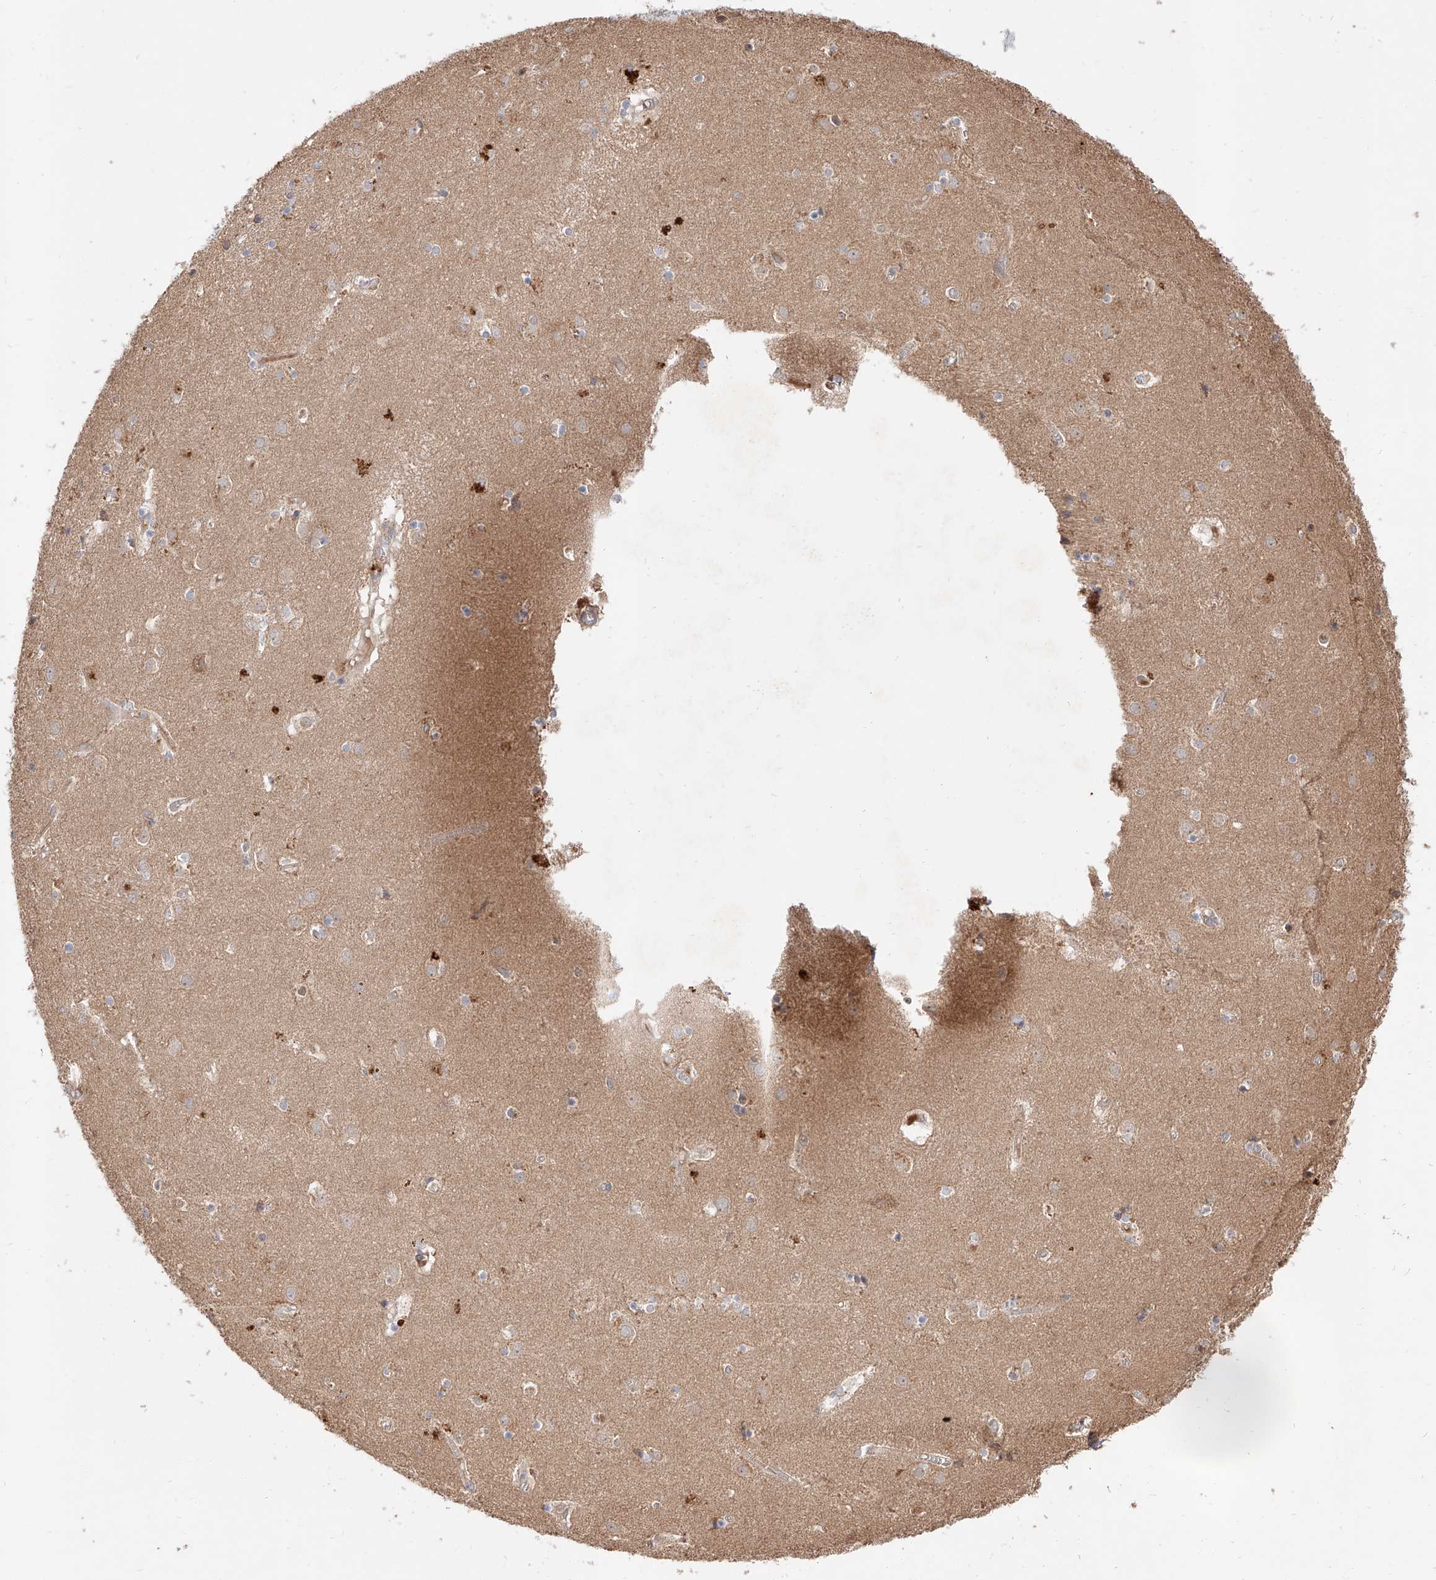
{"staining": {"intensity": "negative", "quantity": "none", "location": "none"}, "tissue": "caudate", "cell_type": "Glial cells", "image_type": "normal", "snomed": [{"axis": "morphology", "description": "Normal tissue, NOS"}, {"axis": "topography", "description": "Lateral ventricle wall"}], "caption": "This is an immunohistochemistry photomicrograph of unremarkable human caudate. There is no staining in glial cells.", "gene": "DIRAS3", "patient": {"sex": "male", "age": 70}}